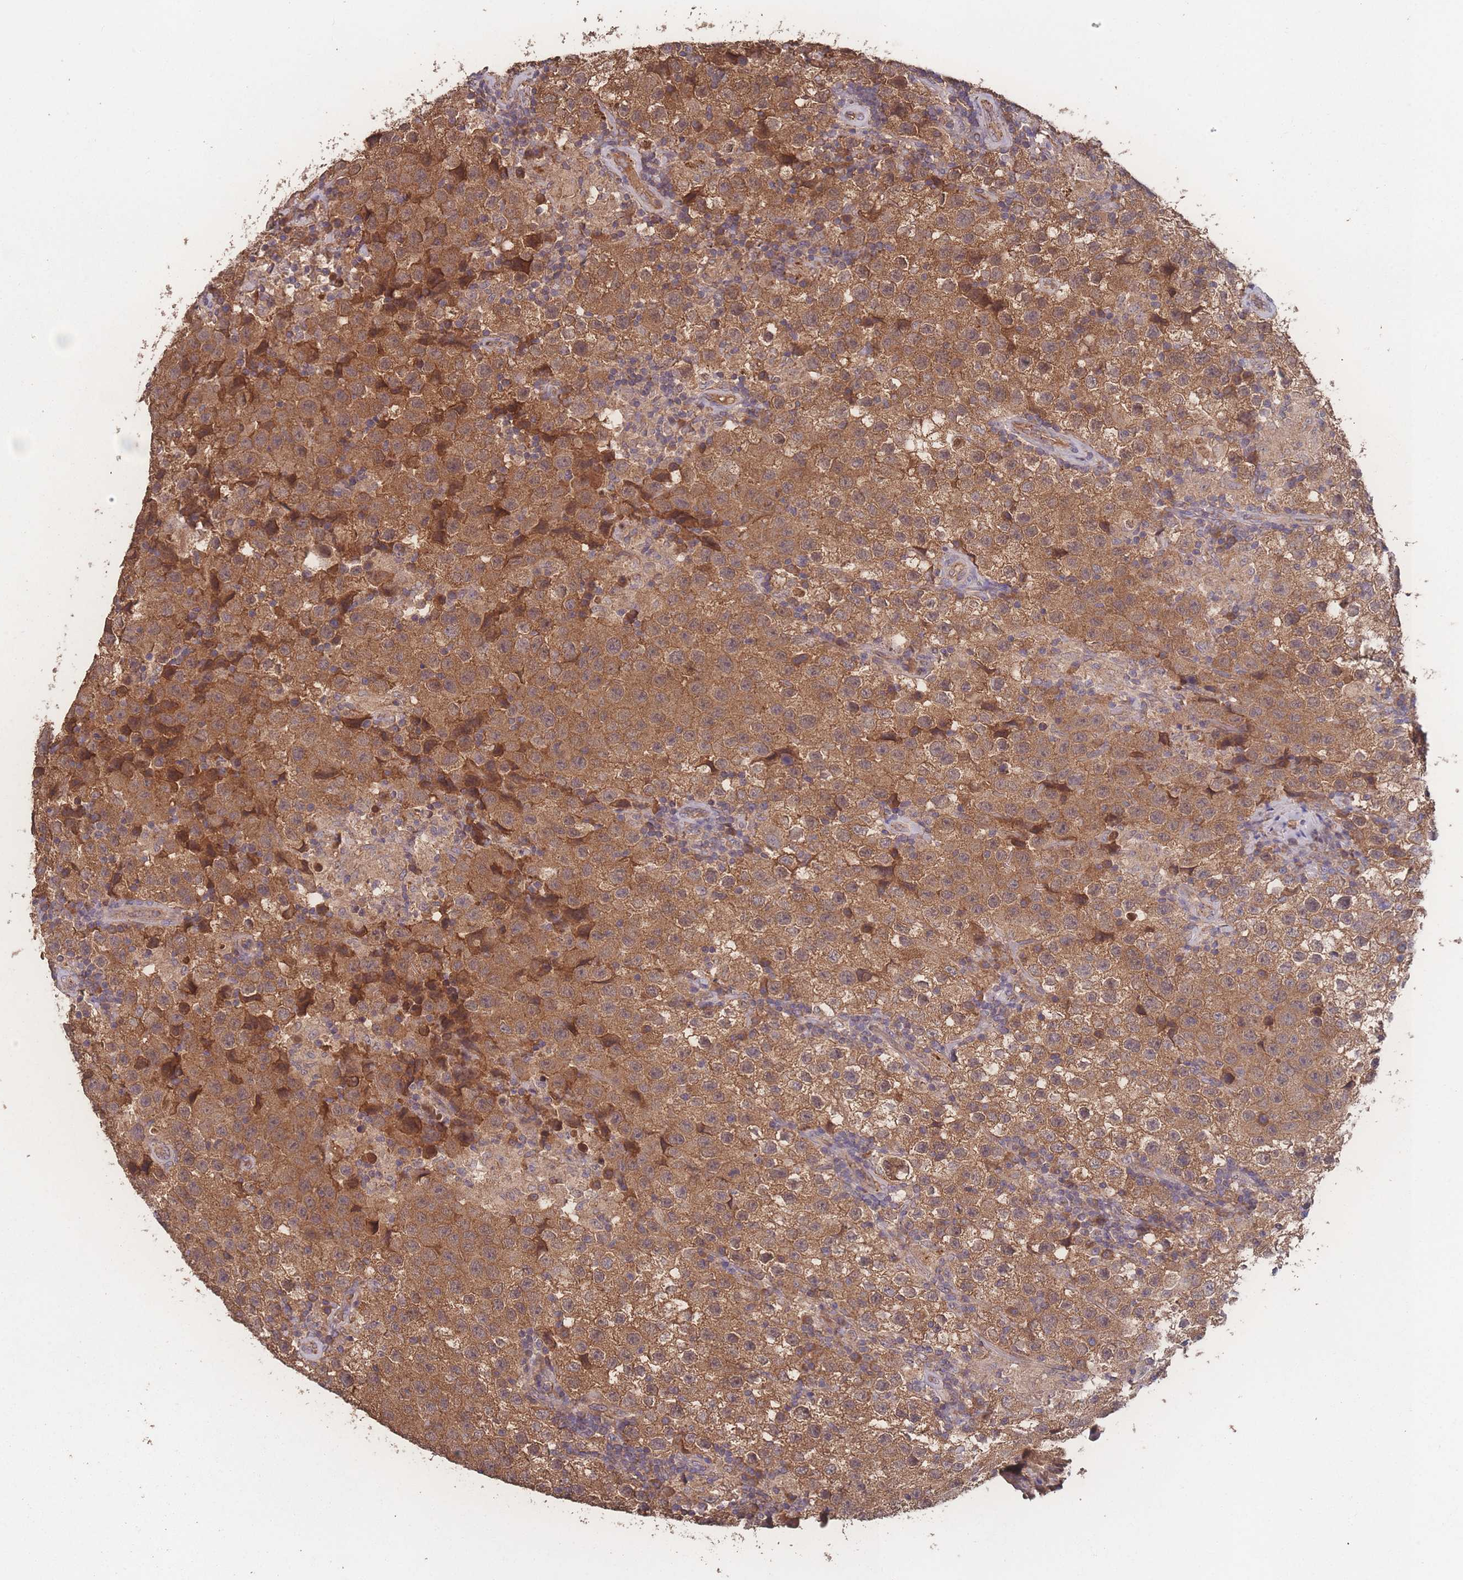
{"staining": {"intensity": "moderate", "quantity": ">75%", "location": "cytoplasmic/membranous"}, "tissue": "testis cancer", "cell_type": "Tumor cells", "image_type": "cancer", "snomed": [{"axis": "morphology", "description": "Seminoma, NOS"}, {"axis": "morphology", "description": "Carcinoma, Embryonal, NOS"}, {"axis": "topography", "description": "Testis"}], "caption": "Seminoma (testis) stained for a protein shows moderate cytoplasmic/membranous positivity in tumor cells. The staining was performed using DAB to visualize the protein expression in brown, while the nuclei were stained in blue with hematoxylin (Magnification: 20x).", "gene": "ATXN10", "patient": {"sex": "male", "age": 41}}